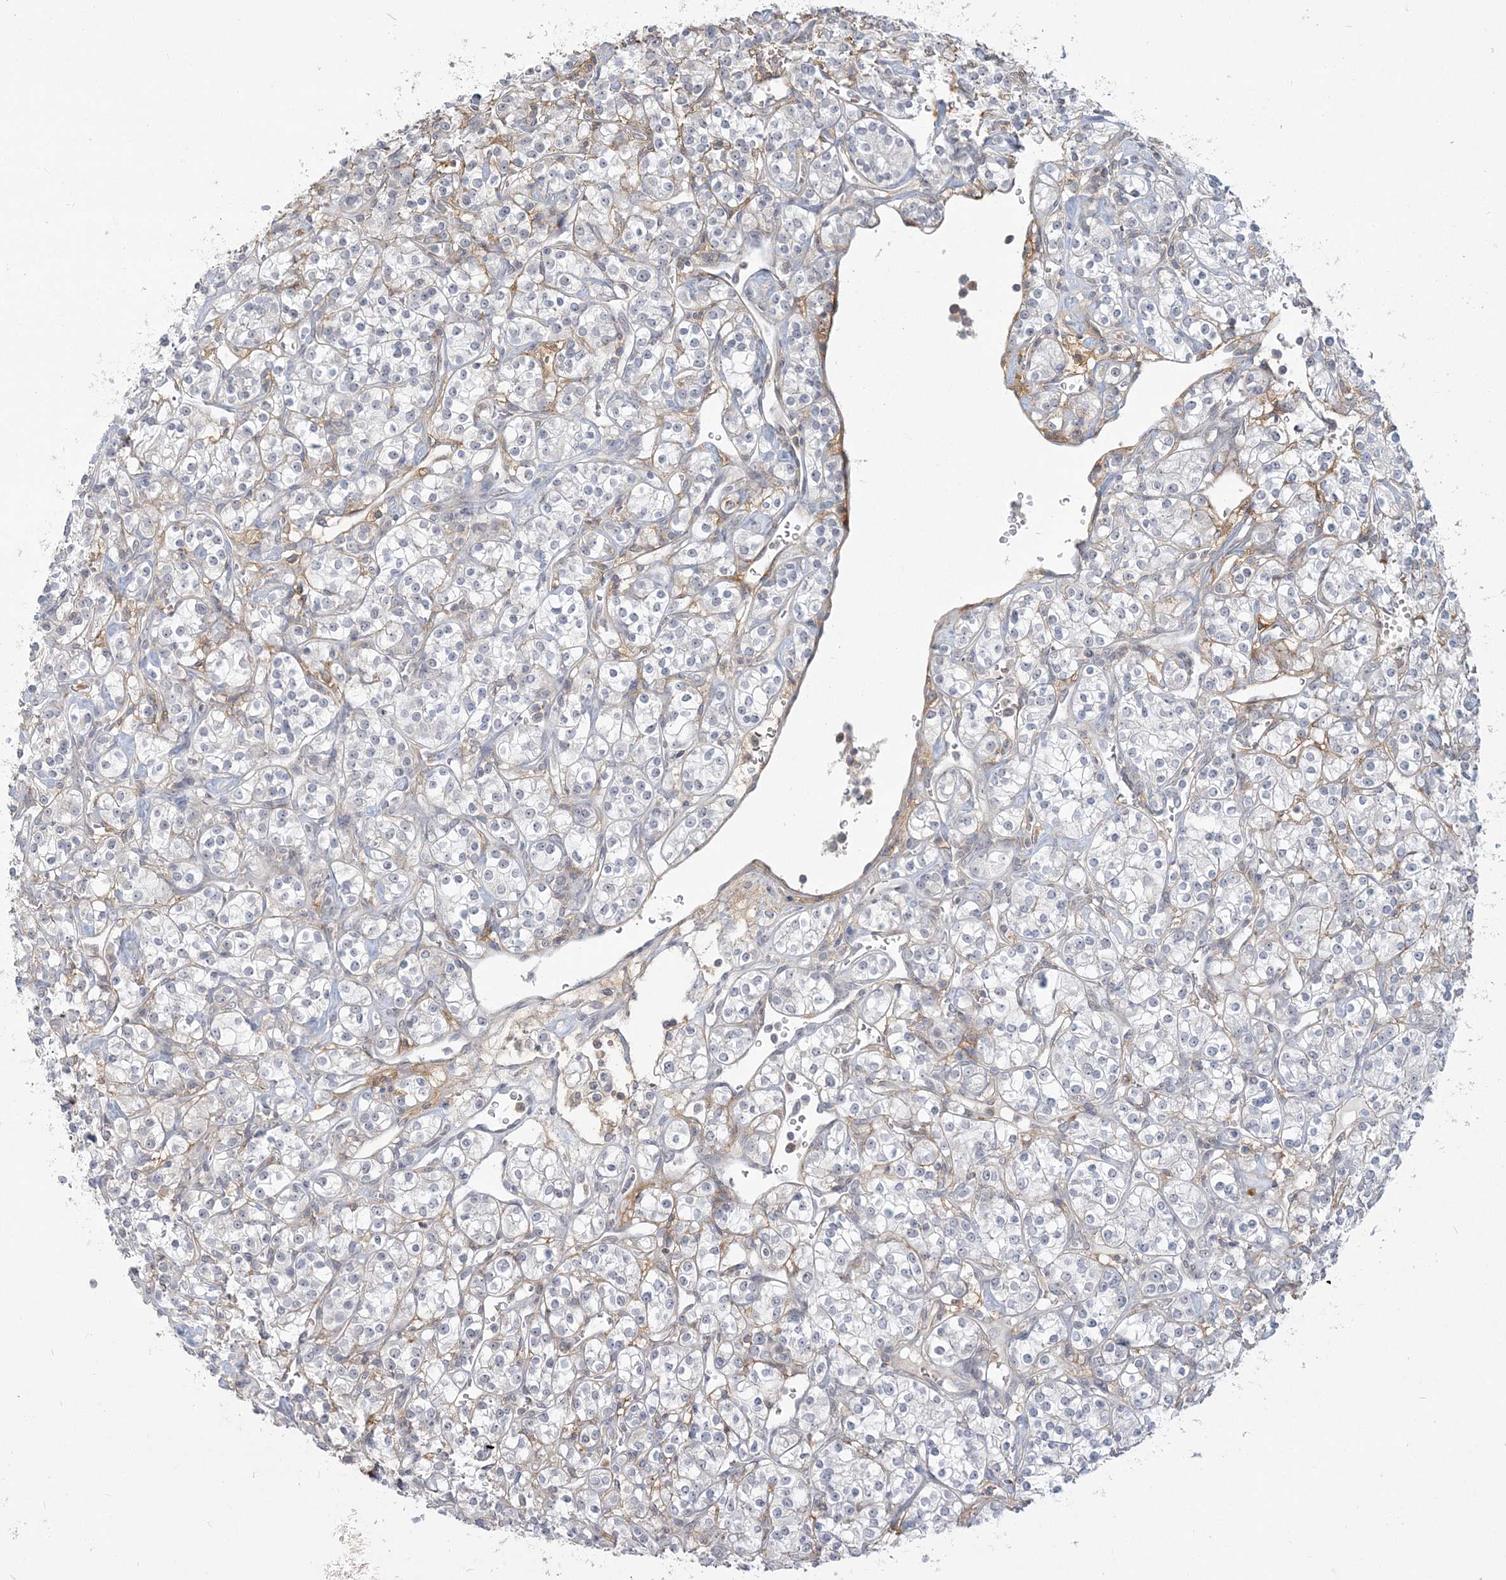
{"staining": {"intensity": "negative", "quantity": "none", "location": "none"}, "tissue": "renal cancer", "cell_type": "Tumor cells", "image_type": "cancer", "snomed": [{"axis": "morphology", "description": "Adenocarcinoma, NOS"}, {"axis": "topography", "description": "Kidney"}], "caption": "Histopathology image shows no significant protein staining in tumor cells of renal cancer (adenocarcinoma).", "gene": "ANKS1A", "patient": {"sex": "male", "age": 77}}